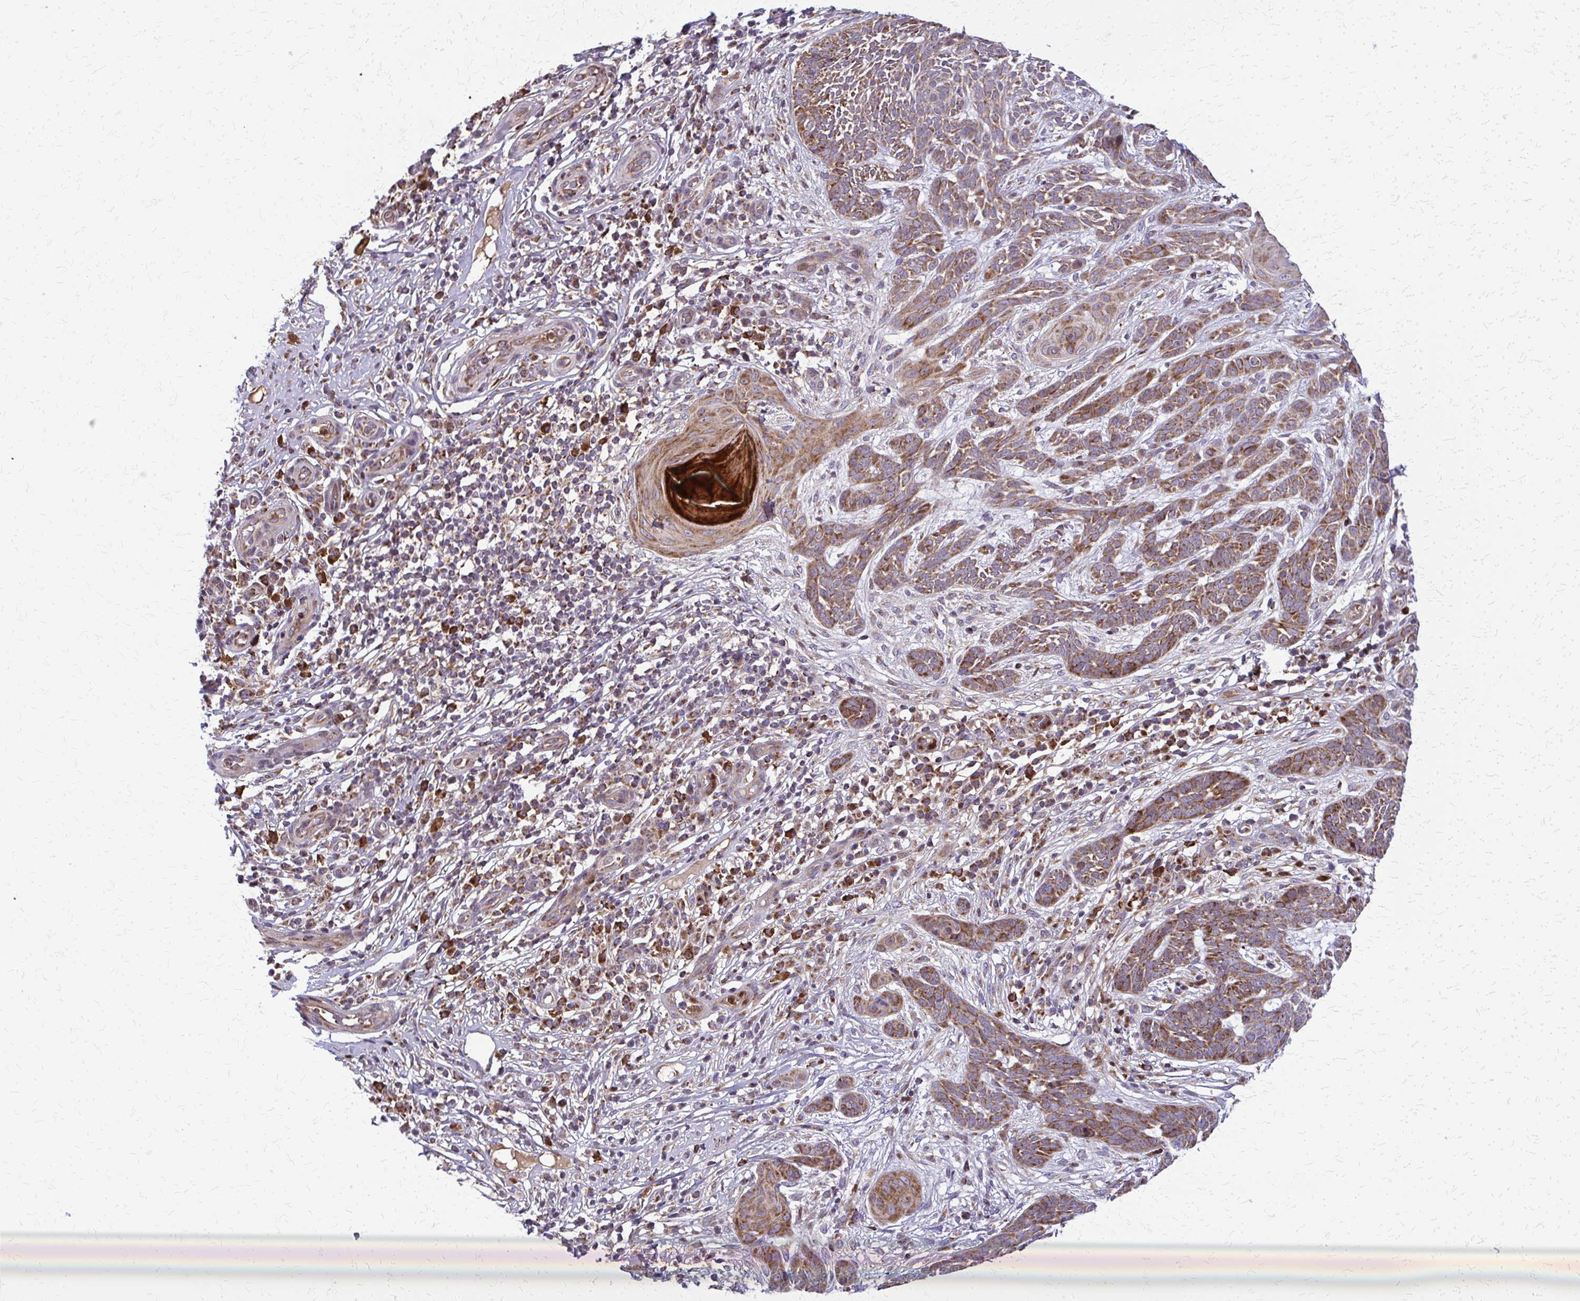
{"staining": {"intensity": "moderate", "quantity": ">75%", "location": "cytoplasmic/membranous"}, "tissue": "skin cancer", "cell_type": "Tumor cells", "image_type": "cancer", "snomed": [{"axis": "morphology", "description": "Basal cell carcinoma"}, {"axis": "topography", "description": "Skin"}, {"axis": "topography", "description": "Skin, foot"}], "caption": "The micrograph demonstrates immunohistochemical staining of skin basal cell carcinoma. There is moderate cytoplasmic/membranous expression is seen in about >75% of tumor cells. (DAB = brown stain, brightfield microscopy at high magnification).", "gene": "MCCC1", "patient": {"sex": "female", "age": 86}}